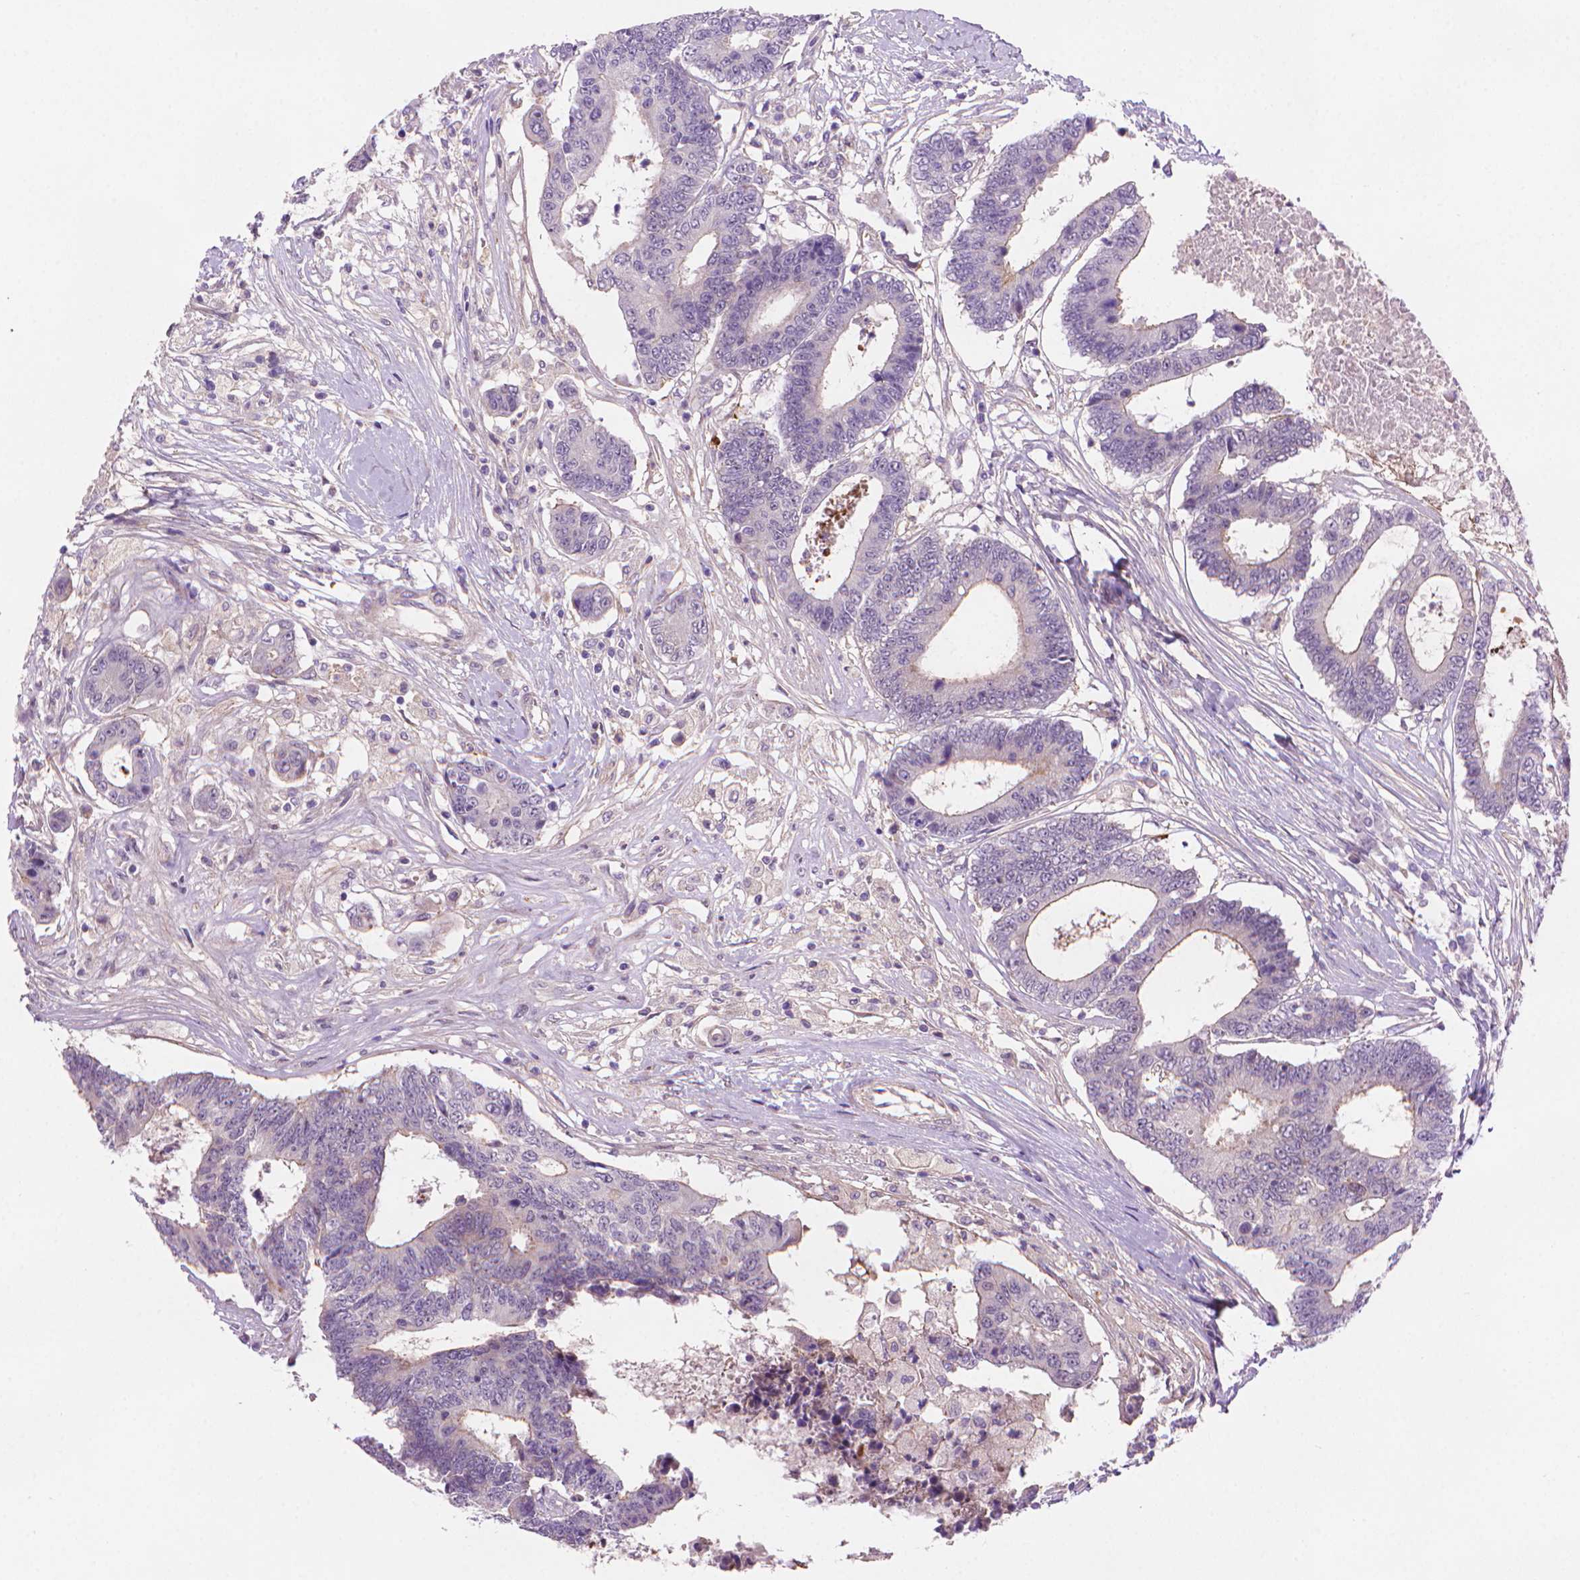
{"staining": {"intensity": "weak", "quantity": "<25%", "location": "cytoplasmic/membranous"}, "tissue": "colorectal cancer", "cell_type": "Tumor cells", "image_type": "cancer", "snomed": [{"axis": "morphology", "description": "Adenocarcinoma, NOS"}, {"axis": "topography", "description": "Colon"}], "caption": "Immunohistochemistry image of neoplastic tissue: colorectal cancer stained with DAB displays no significant protein staining in tumor cells.", "gene": "AMMECR1", "patient": {"sex": "female", "age": 48}}